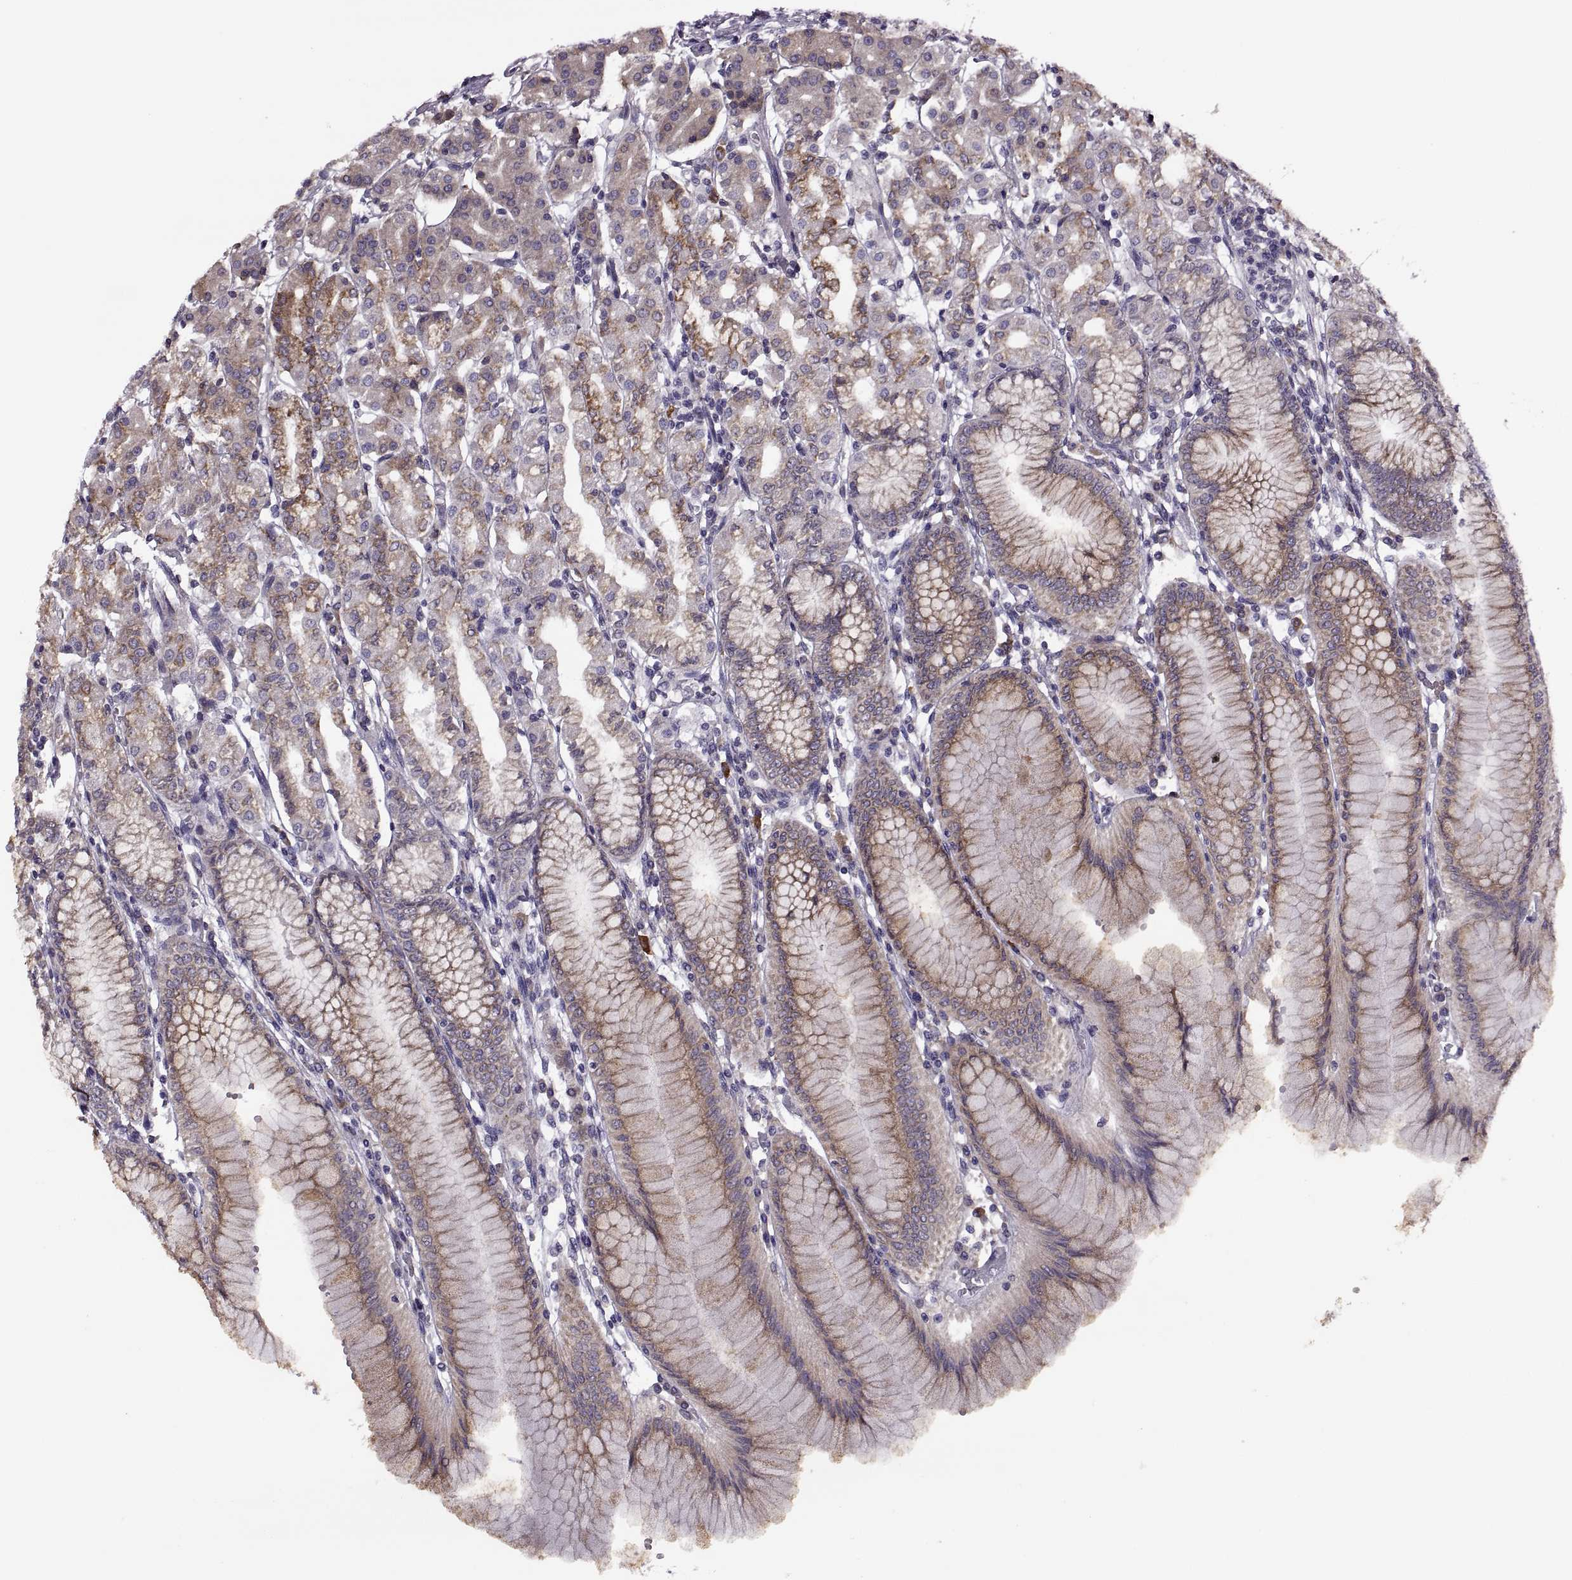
{"staining": {"intensity": "moderate", "quantity": "25%-75%", "location": "cytoplasmic/membranous"}, "tissue": "stomach", "cell_type": "Glandular cells", "image_type": "normal", "snomed": [{"axis": "morphology", "description": "Normal tissue, NOS"}, {"axis": "topography", "description": "Skeletal muscle"}, {"axis": "topography", "description": "Stomach"}], "caption": "Moderate cytoplasmic/membranous protein positivity is appreciated in approximately 25%-75% of glandular cells in stomach.", "gene": "LETM2", "patient": {"sex": "female", "age": 57}}